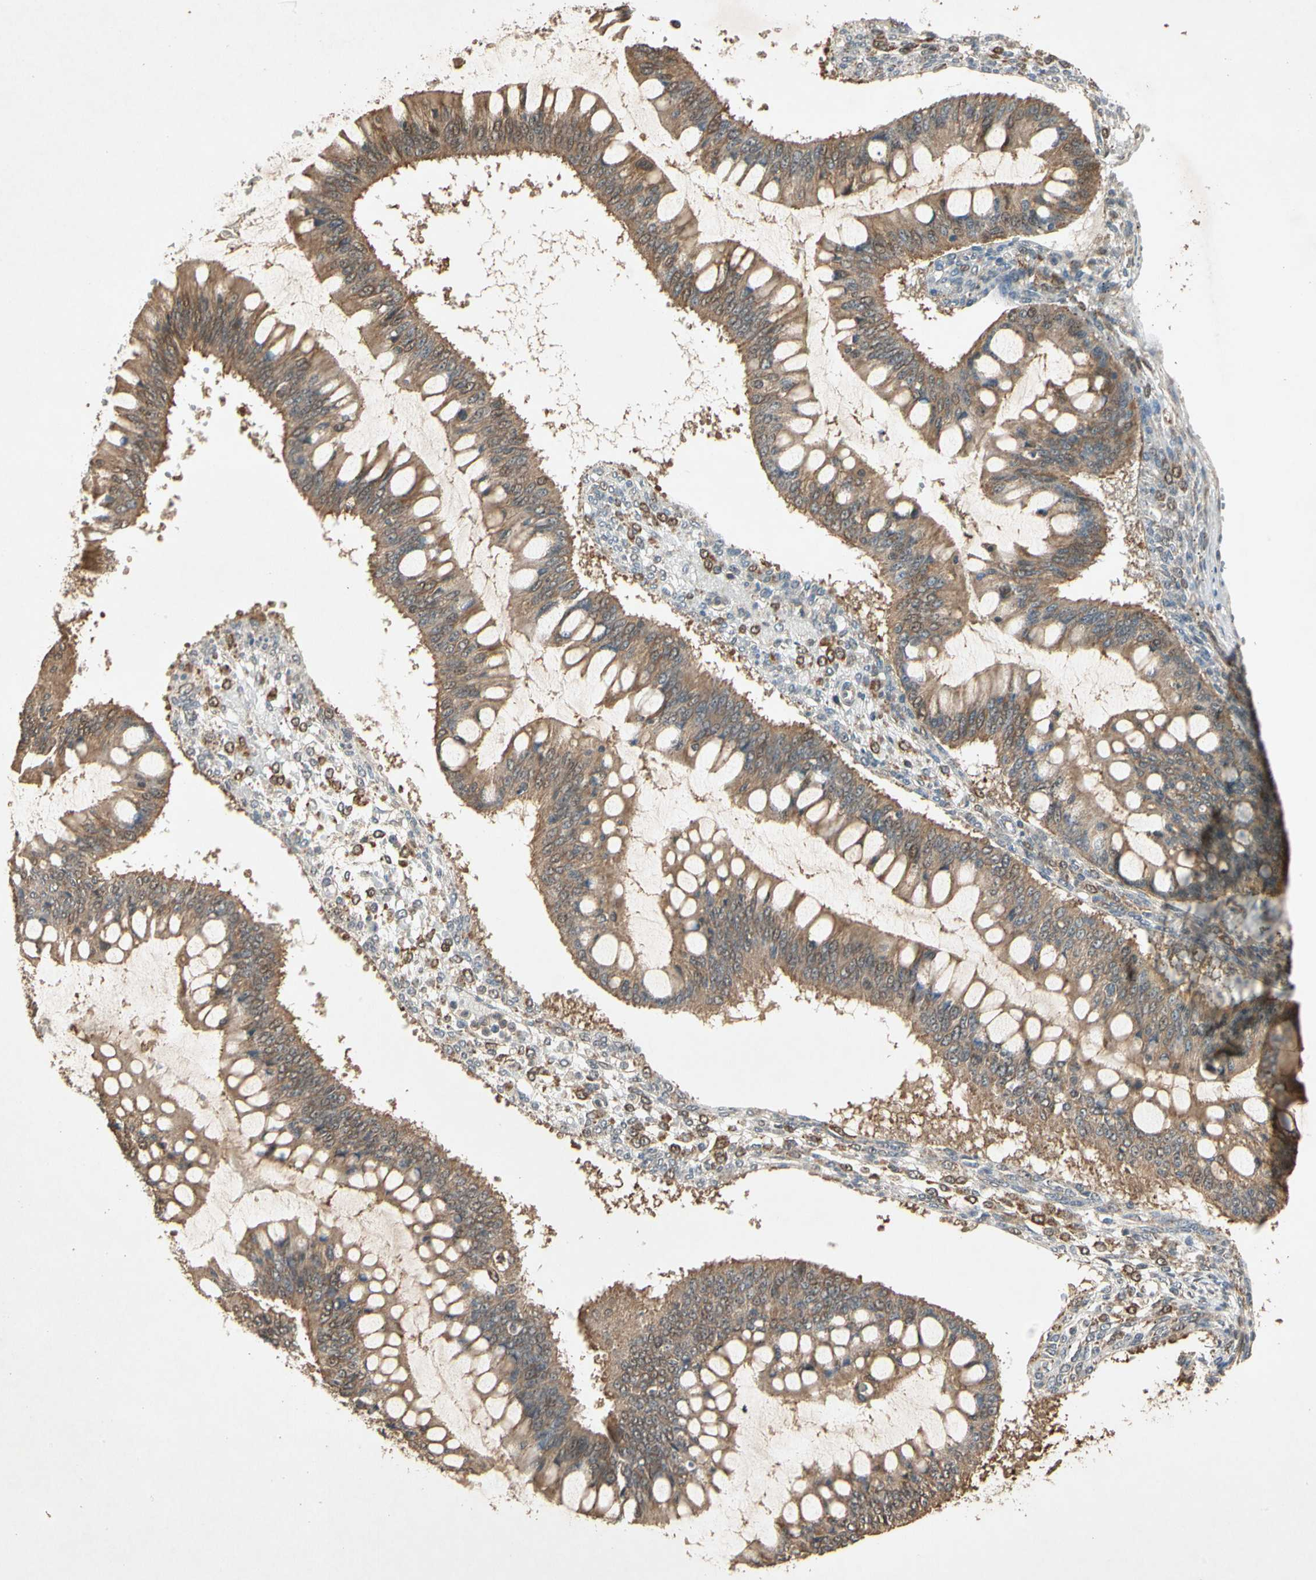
{"staining": {"intensity": "moderate", "quantity": ">75%", "location": "cytoplasmic/membranous"}, "tissue": "ovarian cancer", "cell_type": "Tumor cells", "image_type": "cancer", "snomed": [{"axis": "morphology", "description": "Cystadenocarcinoma, mucinous, NOS"}, {"axis": "topography", "description": "Ovary"}], "caption": "Protein staining displays moderate cytoplasmic/membranous positivity in approximately >75% of tumor cells in ovarian cancer (mucinous cystadenocarcinoma).", "gene": "PRDX5", "patient": {"sex": "female", "age": 73}}